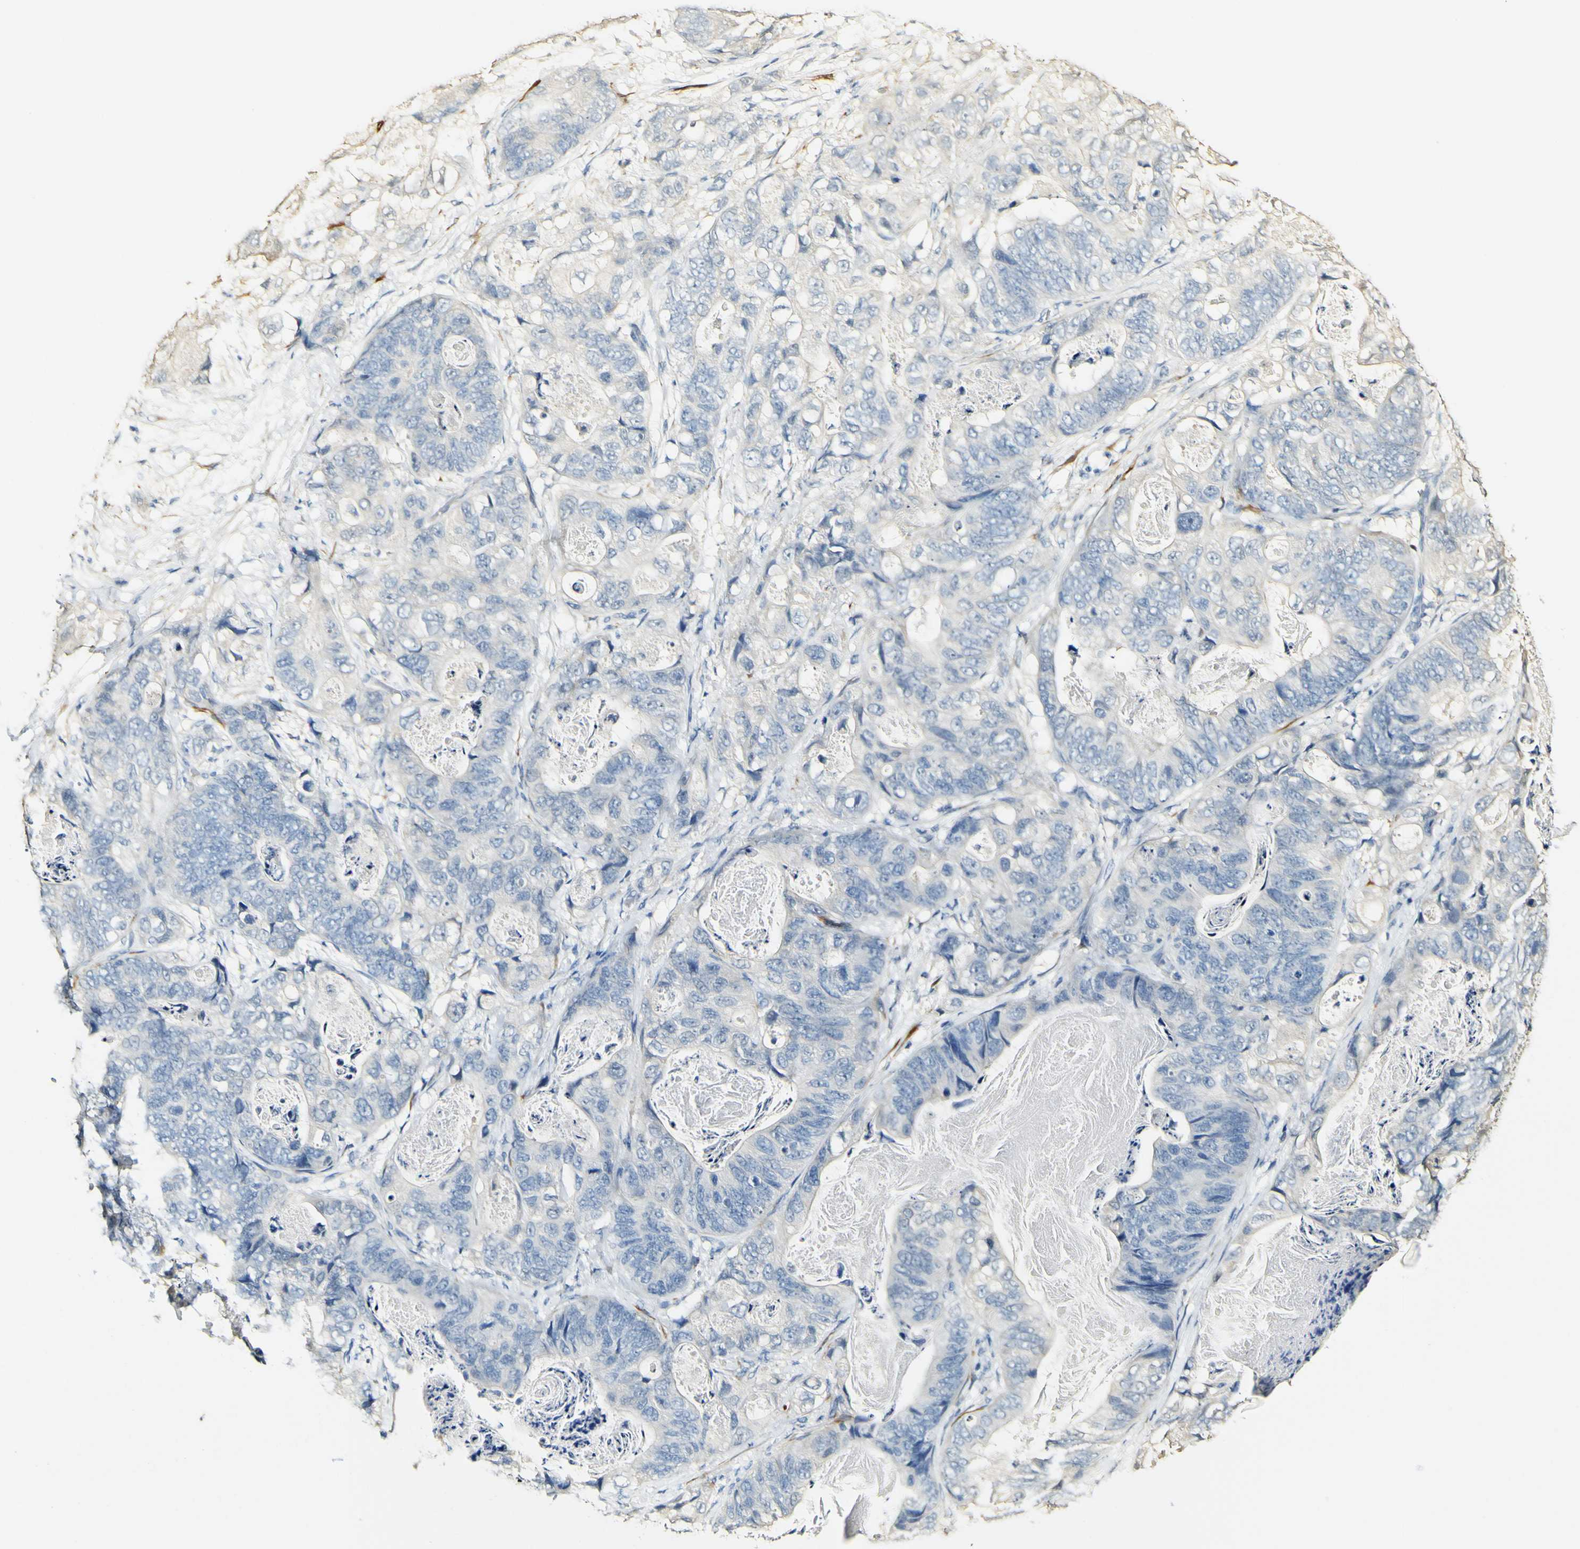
{"staining": {"intensity": "negative", "quantity": "none", "location": "none"}, "tissue": "stomach cancer", "cell_type": "Tumor cells", "image_type": "cancer", "snomed": [{"axis": "morphology", "description": "Adenocarcinoma, NOS"}, {"axis": "topography", "description": "Stomach"}], "caption": "This is an IHC photomicrograph of human stomach adenocarcinoma. There is no staining in tumor cells.", "gene": "FMO3", "patient": {"sex": "female", "age": 89}}